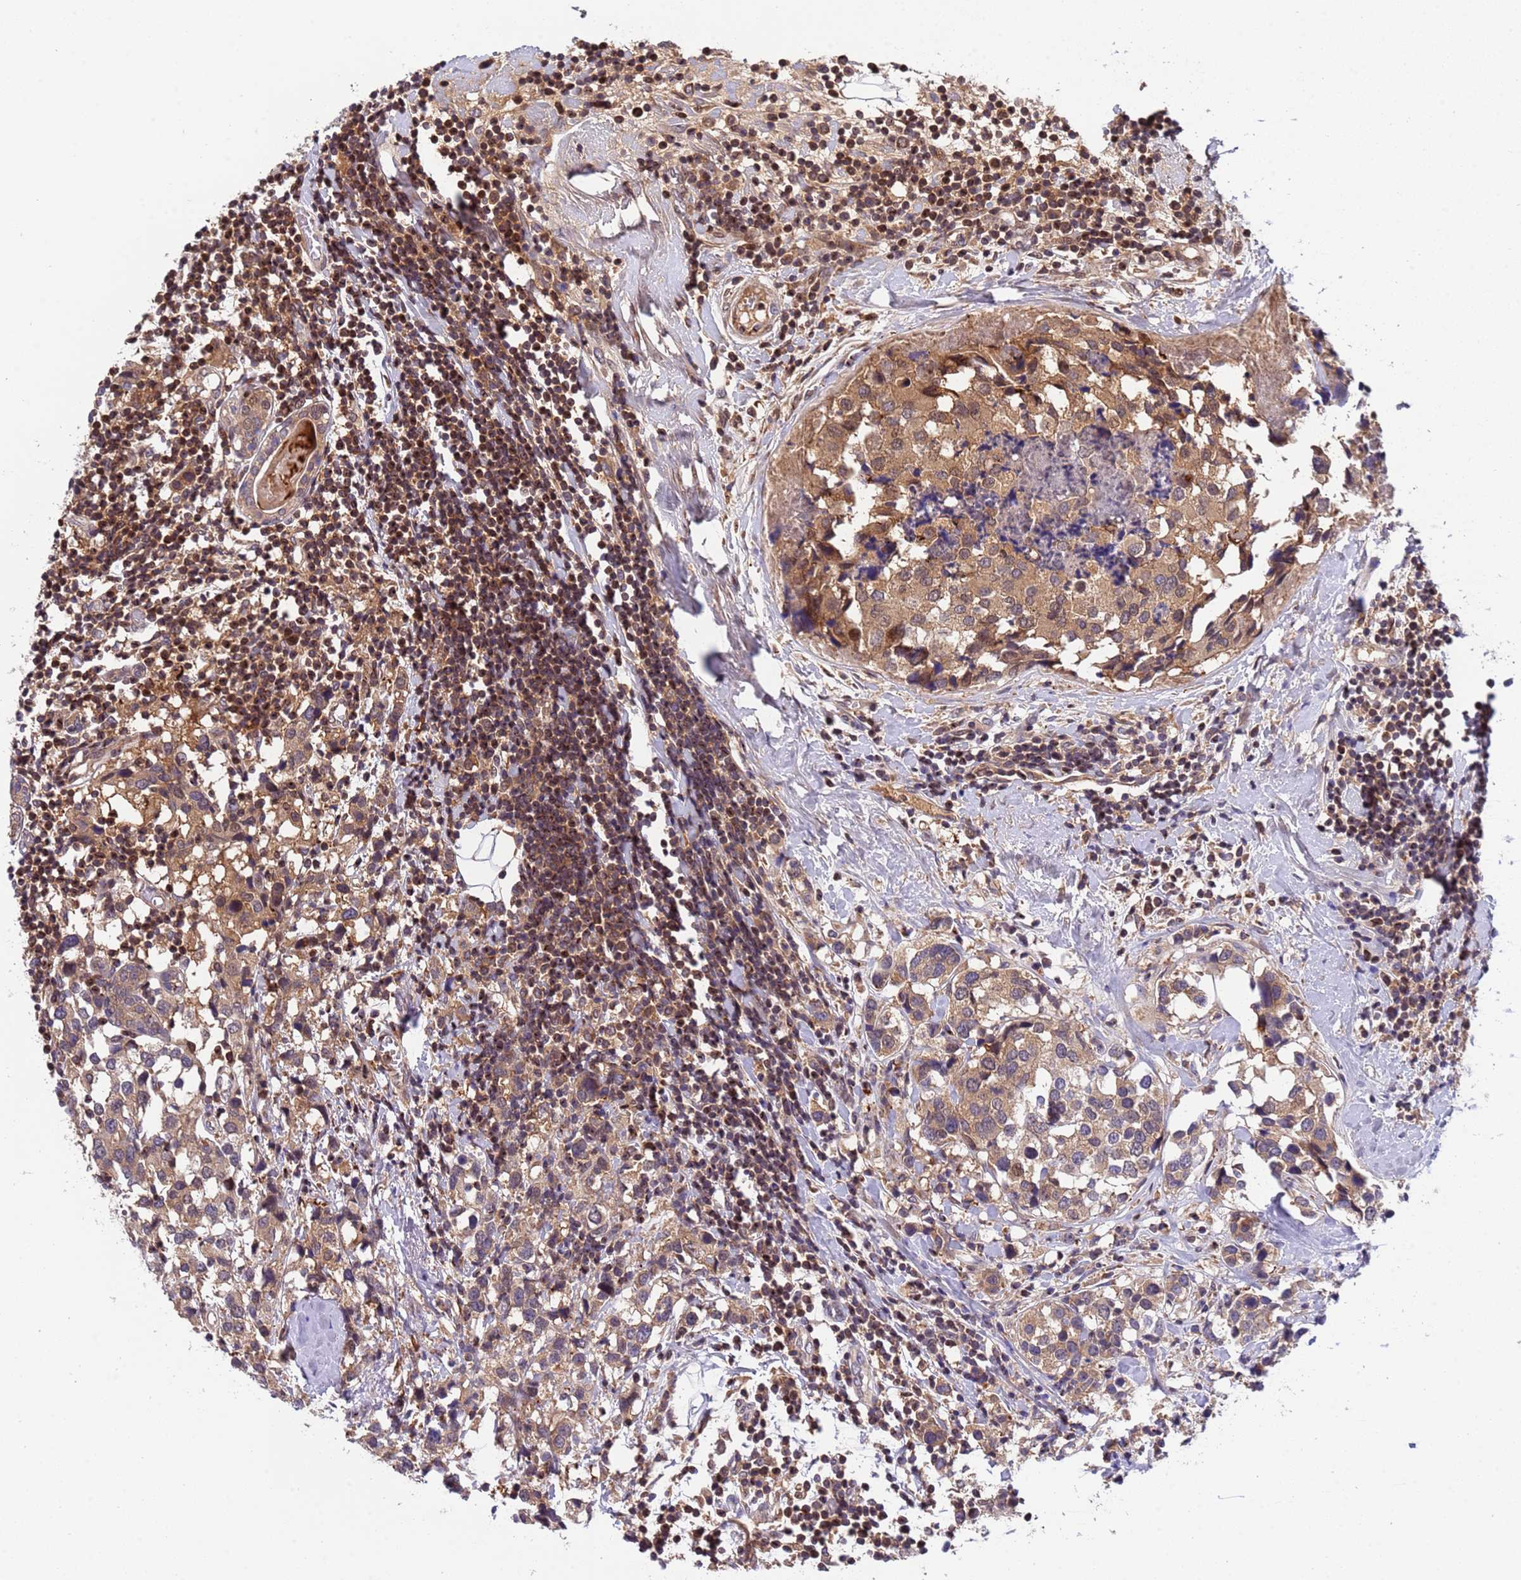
{"staining": {"intensity": "moderate", "quantity": ">75%", "location": "cytoplasmic/membranous"}, "tissue": "breast cancer", "cell_type": "Tumor cells", "image_type": "cancer", "snomed": [{"axis": "morphology", "description": "Lobular carcinoma"}, {"axis": "topography", "description": "Breast"}], "caption": "Breast lobular carcinoma stained with DAB (3,3'-diaminobenzidine) immunohistochemistry (IHC) demonstrates medium levels of moderate cytoplasmic/membranous expression in approximately >75% of tumor cells.", "gene": "PARP16", "patient": {"sex": "female", "age": 59}}